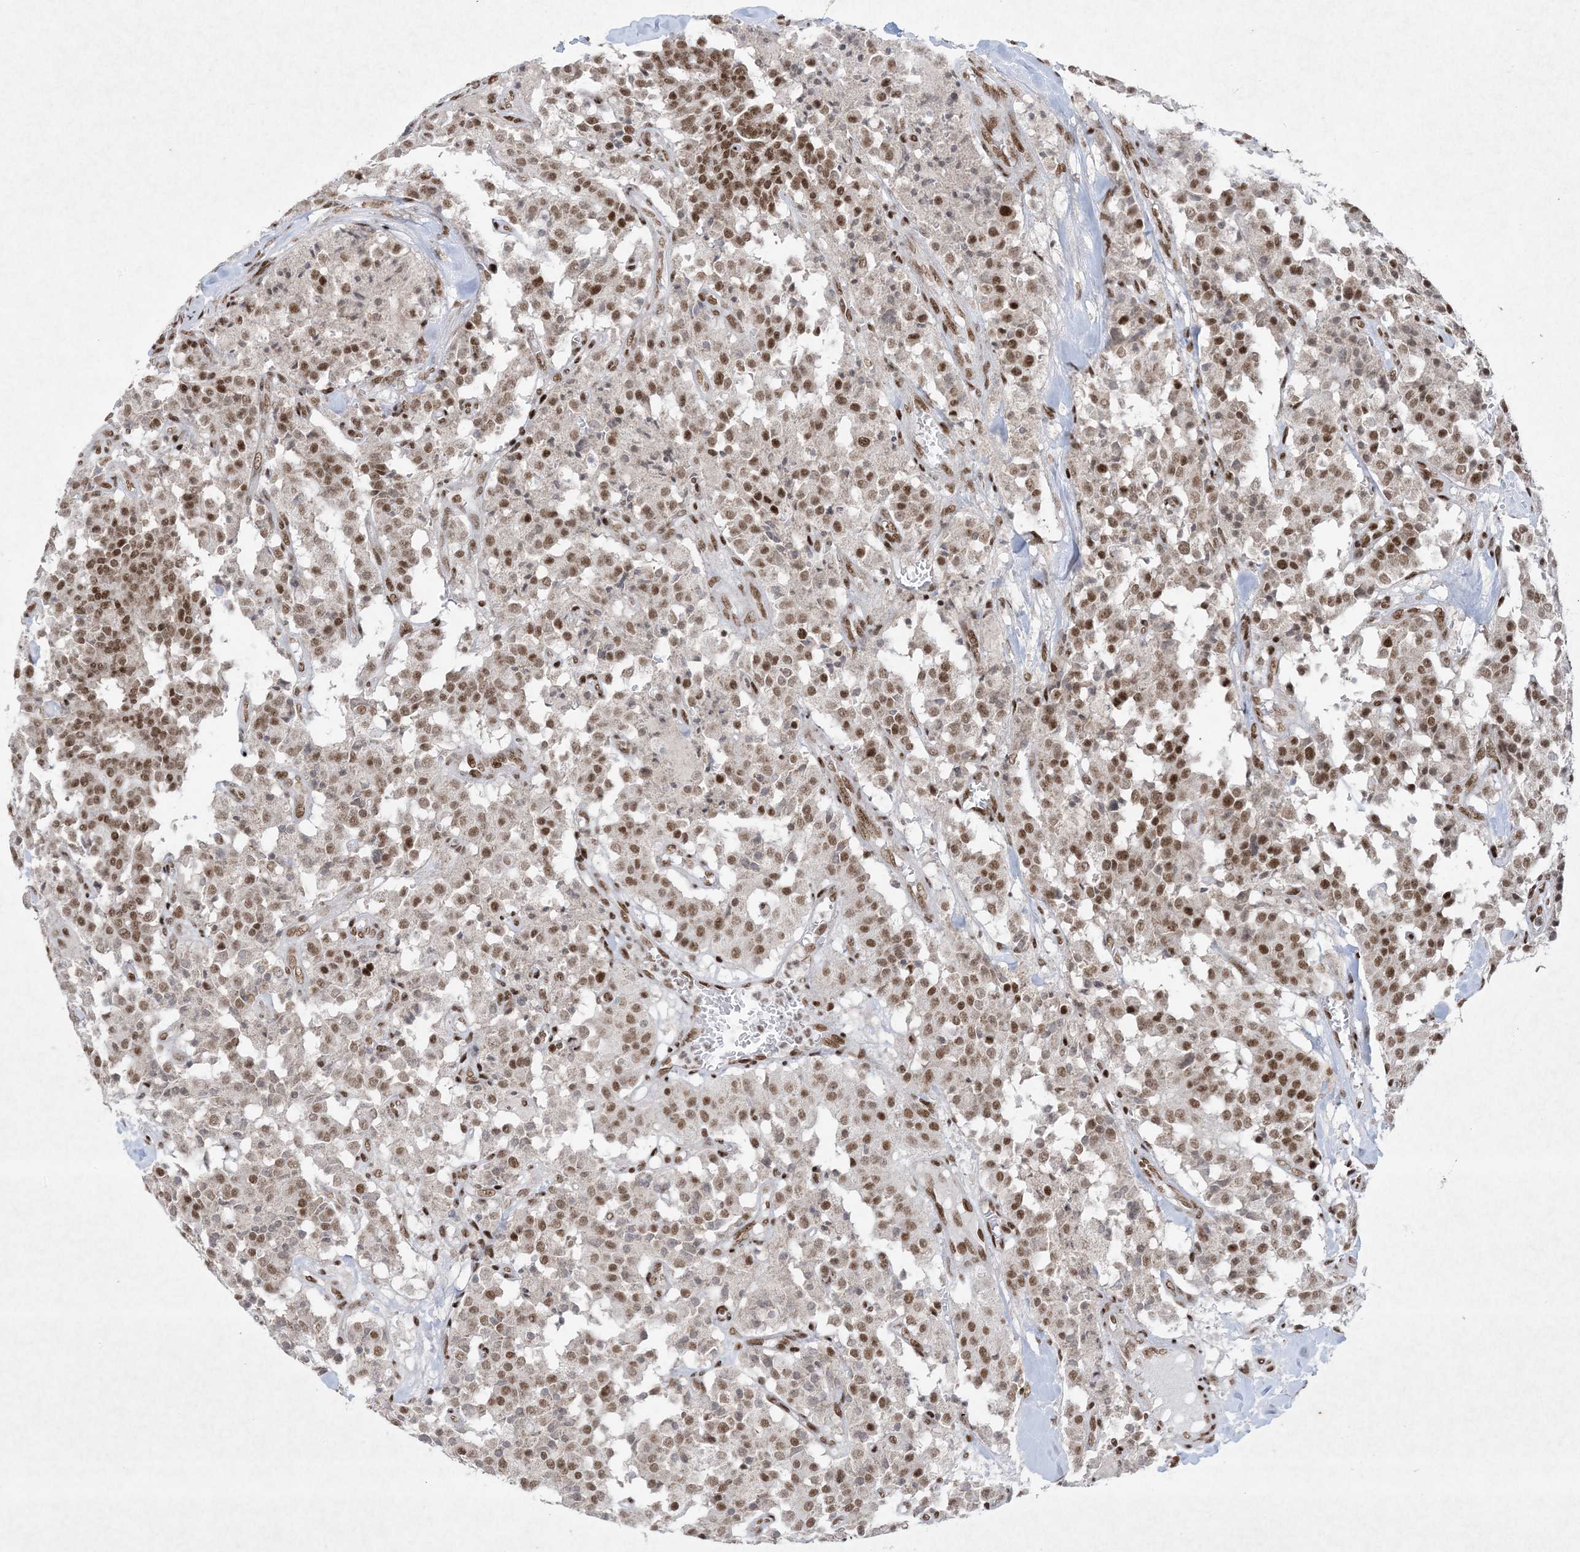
{"staining": {"intensity": "moderate", "quantity": ">75%", "location": "nuclear"}, "tissue": "carcinoid", "cell_type": "Tumor cells", "image_type": "cancer", "snomed": [{"axis": "morphology", "description": "Carcinoid, malignant, NOS"}, {"axis": "topography", "description": "Lung"}], "caption": "This is an image of immunohistochemistry staining of carcinoid (malignant), which shows moderate expression in the nuclear of tumor cells.", "gene": "PKNOX2", "patient": {"sex": "male", "age": 30}}